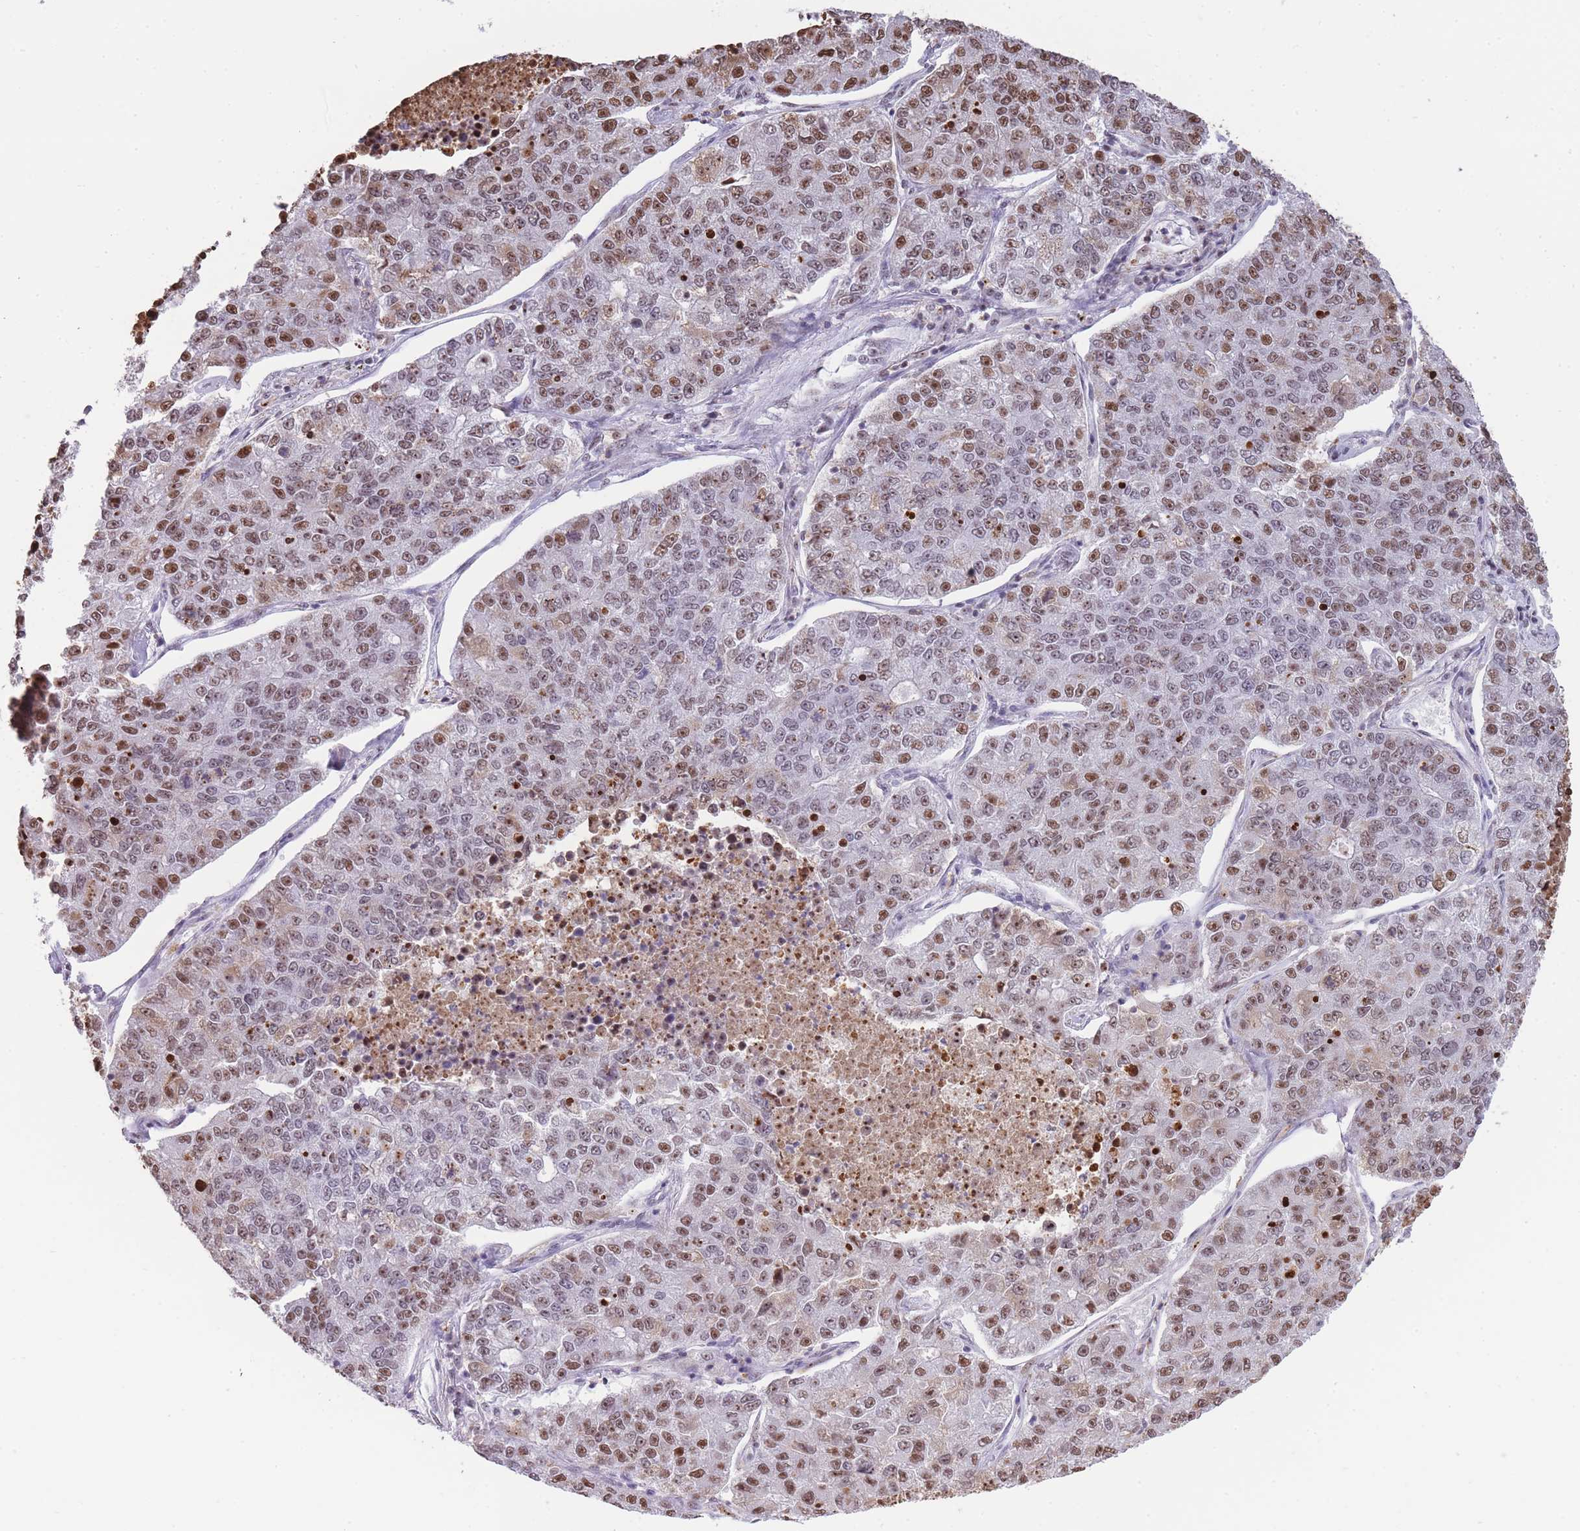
{"staining": {"intensity": "moderate", "quantity": "25%-75%", "location": "nuclear"}, "tissue": "lung cancer", "cell_type": "Tumor cells", "image_type": "cancer", "snomed": [{"axis": "morphology", "description": "Adenocarcinoma, NOS"}, {"axis": "topography", "description": "Lung"}], "caption": "Immunohistochemistry (DAB (3,3'-diaminobenzidine)) staining of human adenocarcinoma (lung) shows moderate nuclear protein staining in approximately 25%-75% of tumor cells.", "gene": "EVC2", "patient": {"sex": "male", "age": 49}}